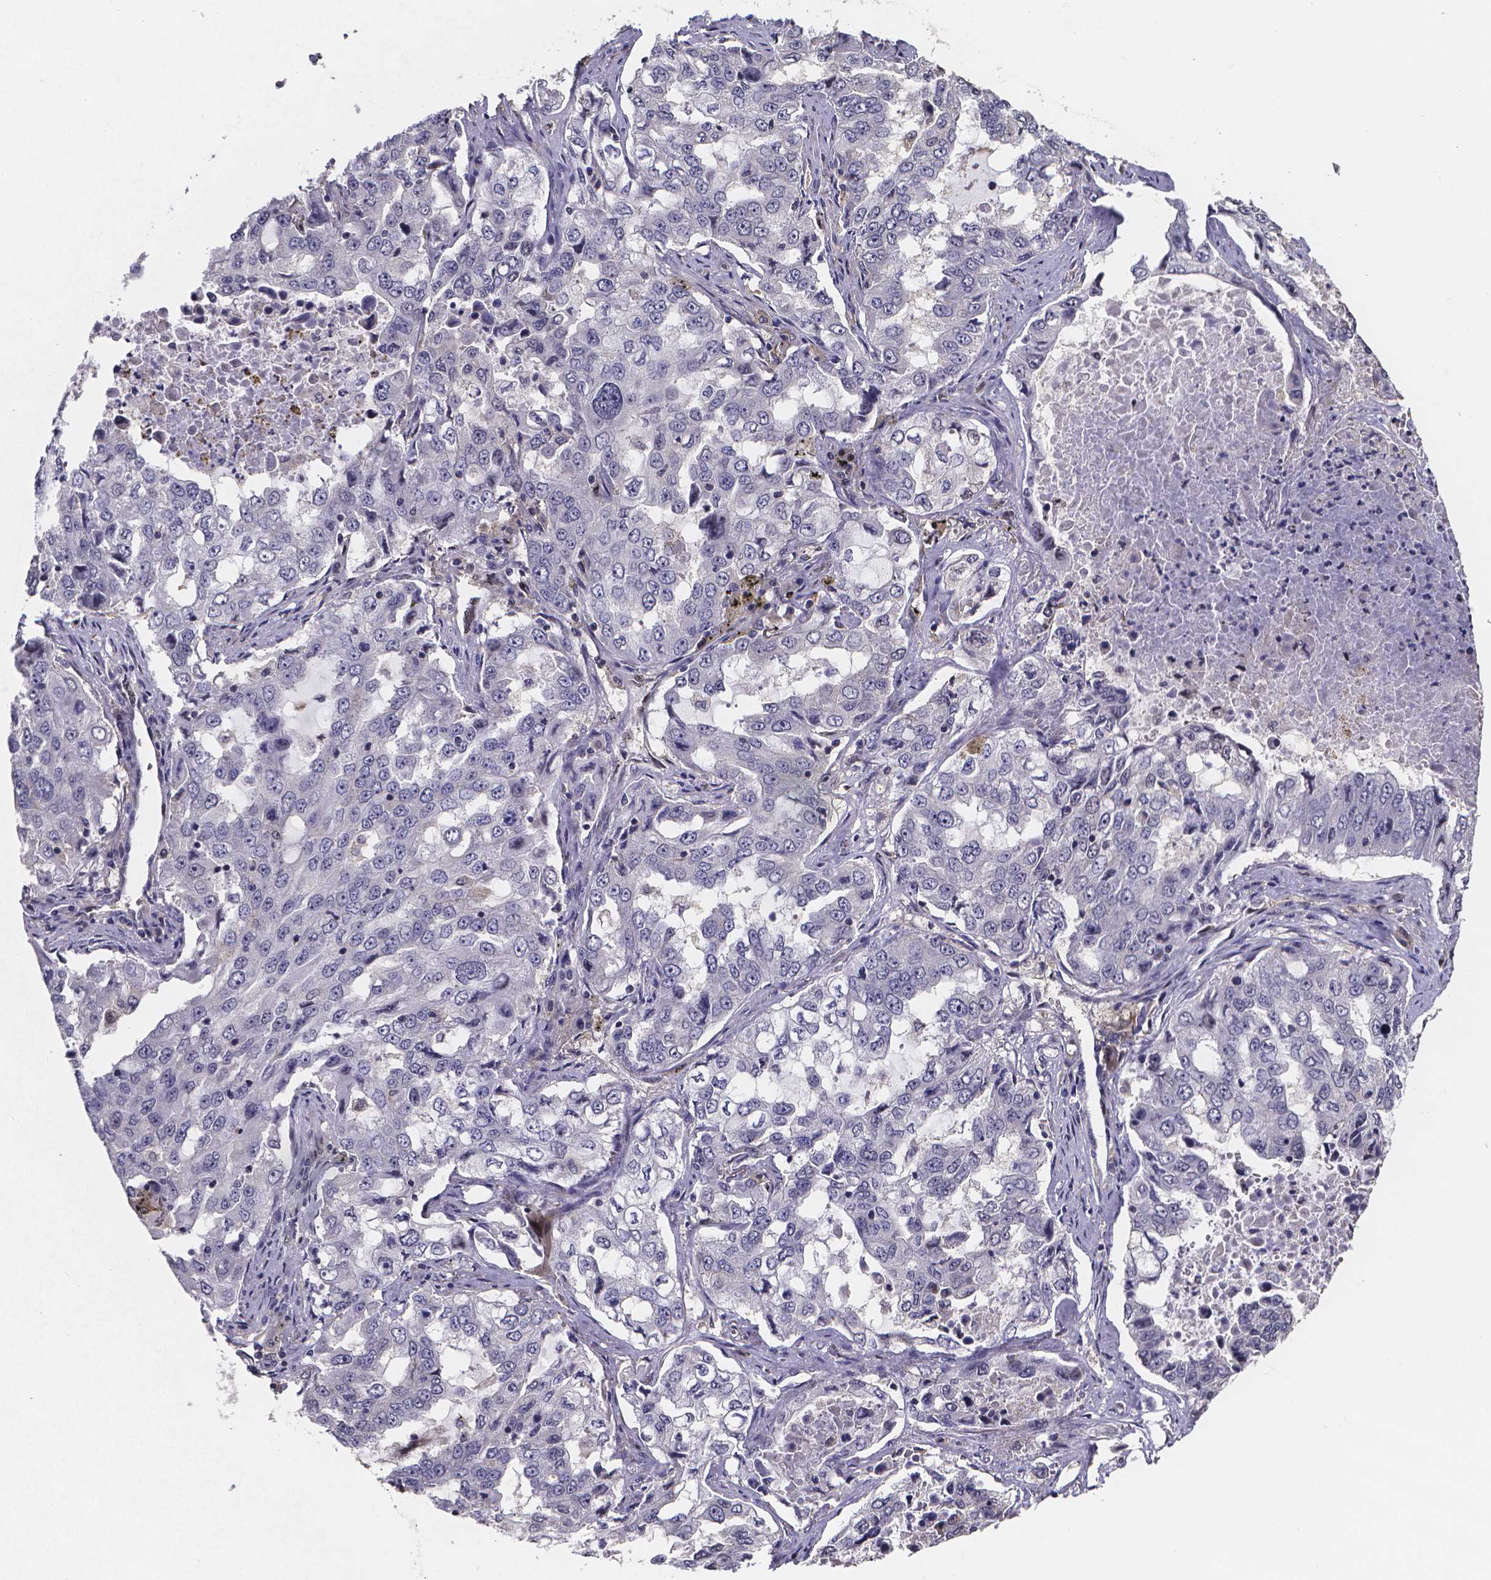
{"staining": {"intensity": "negative", "quantity": "none", "location": "none"}, "tissue": "lung cancer", "cell_type": "Tumor cells", "image_type": "cancer", "snomed": [{"axis": "morphology", "description": "Adenocarcinoma, NOS"}, {"axis": "topography", "description": "Lung"}], "caption": "There is no significant staining in tumor cells of lung cancer (adenocarcinoma).", "gene": "PAH", "patient": {"sex": "female", "age": 61}}